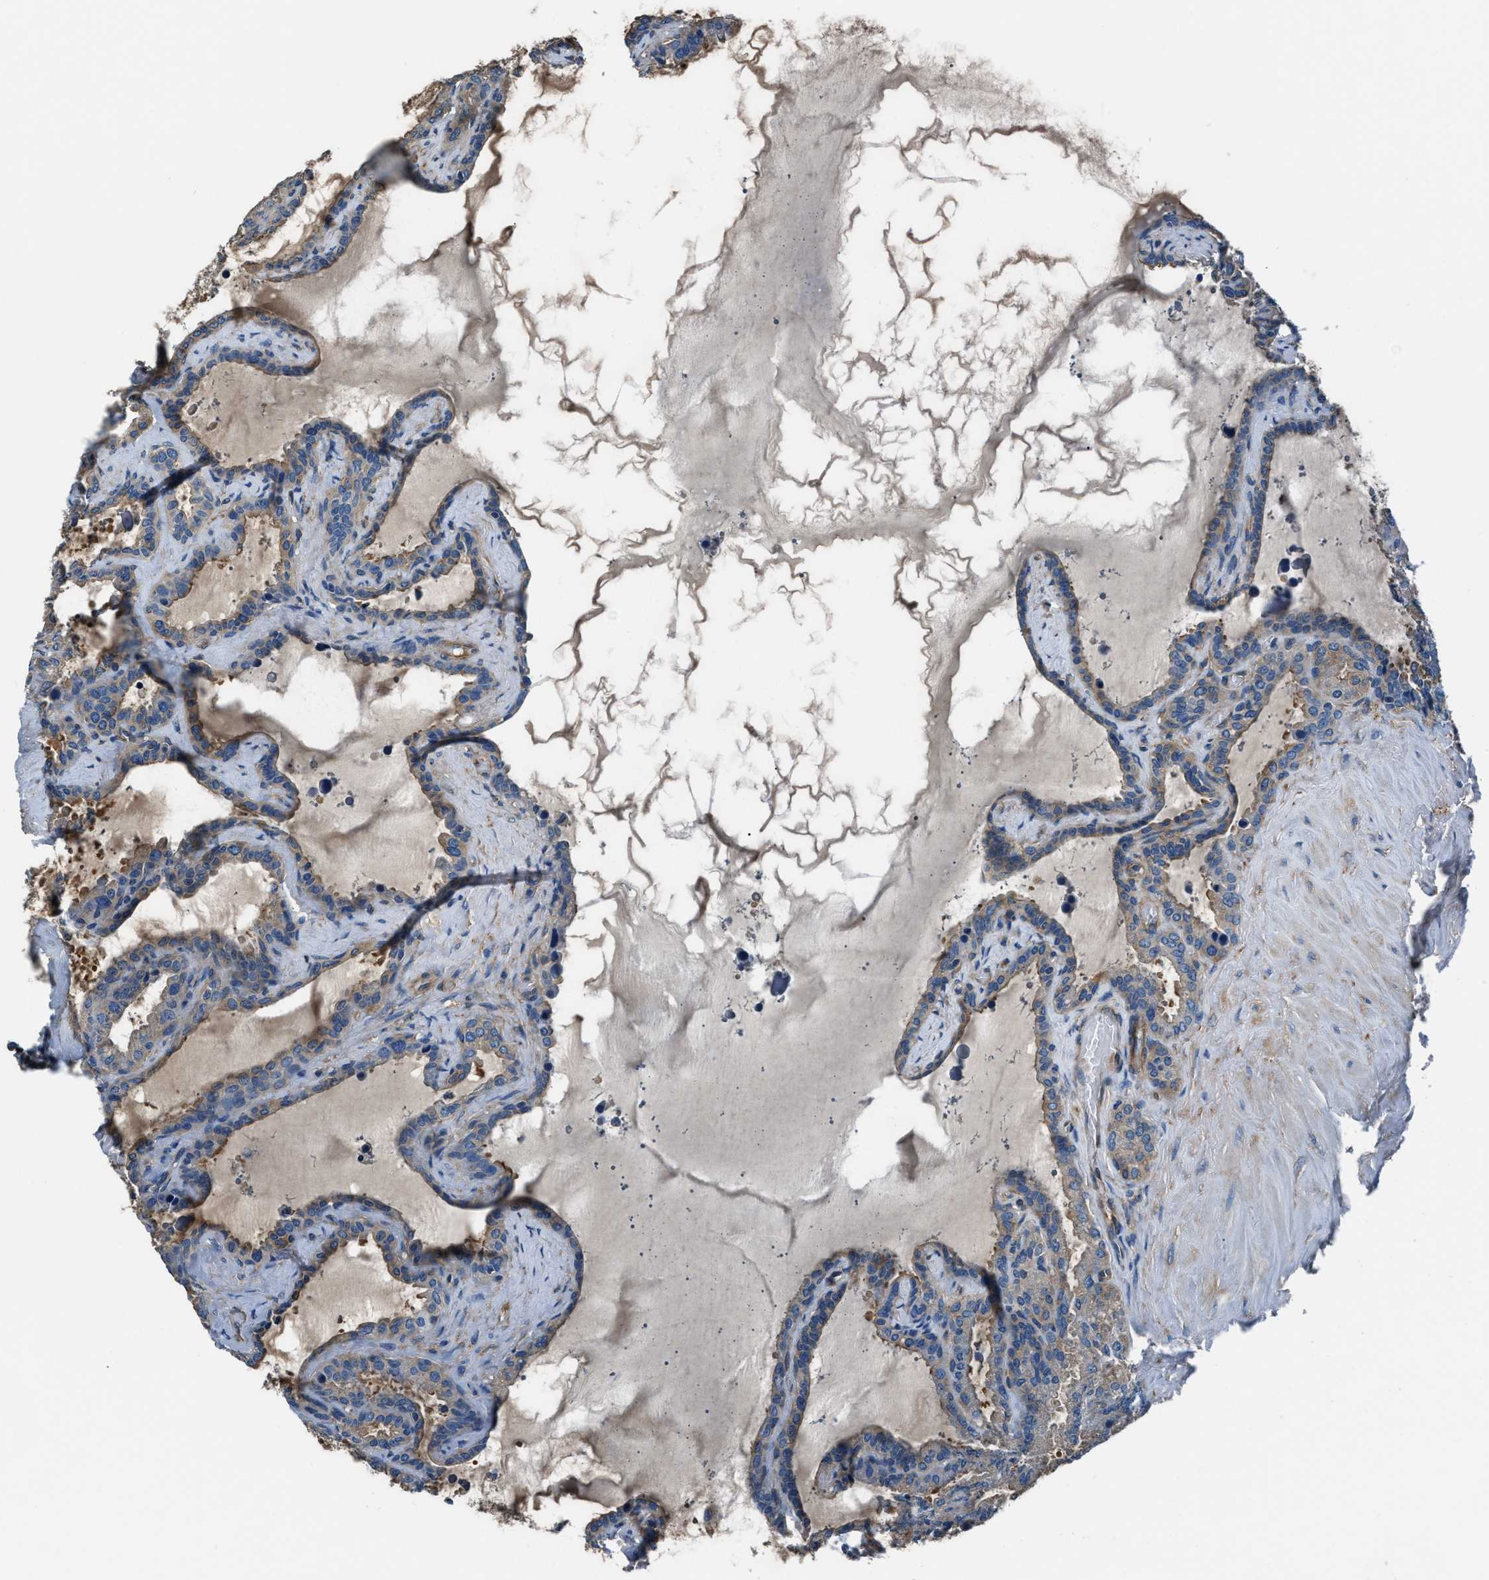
{"staining": {"intensity": "weak", "quantity": "<25%", "location": "cytoplasmic/membranous"}, "tissue": "seminal vesicle", "cell_type": "Glandular cells", "image_type": "normal", "snomed": [{"axis": "morphology", "description": "Normal tissue, NOS"}, {"axis": "topography", "description": "Seminal veicle"}], "caption": "This is an IHC image of normal human seminal vesicle. There is no staining in glandular cells.", "gene": "EEA1", "patient": {"sex": "male", "age": 46}}